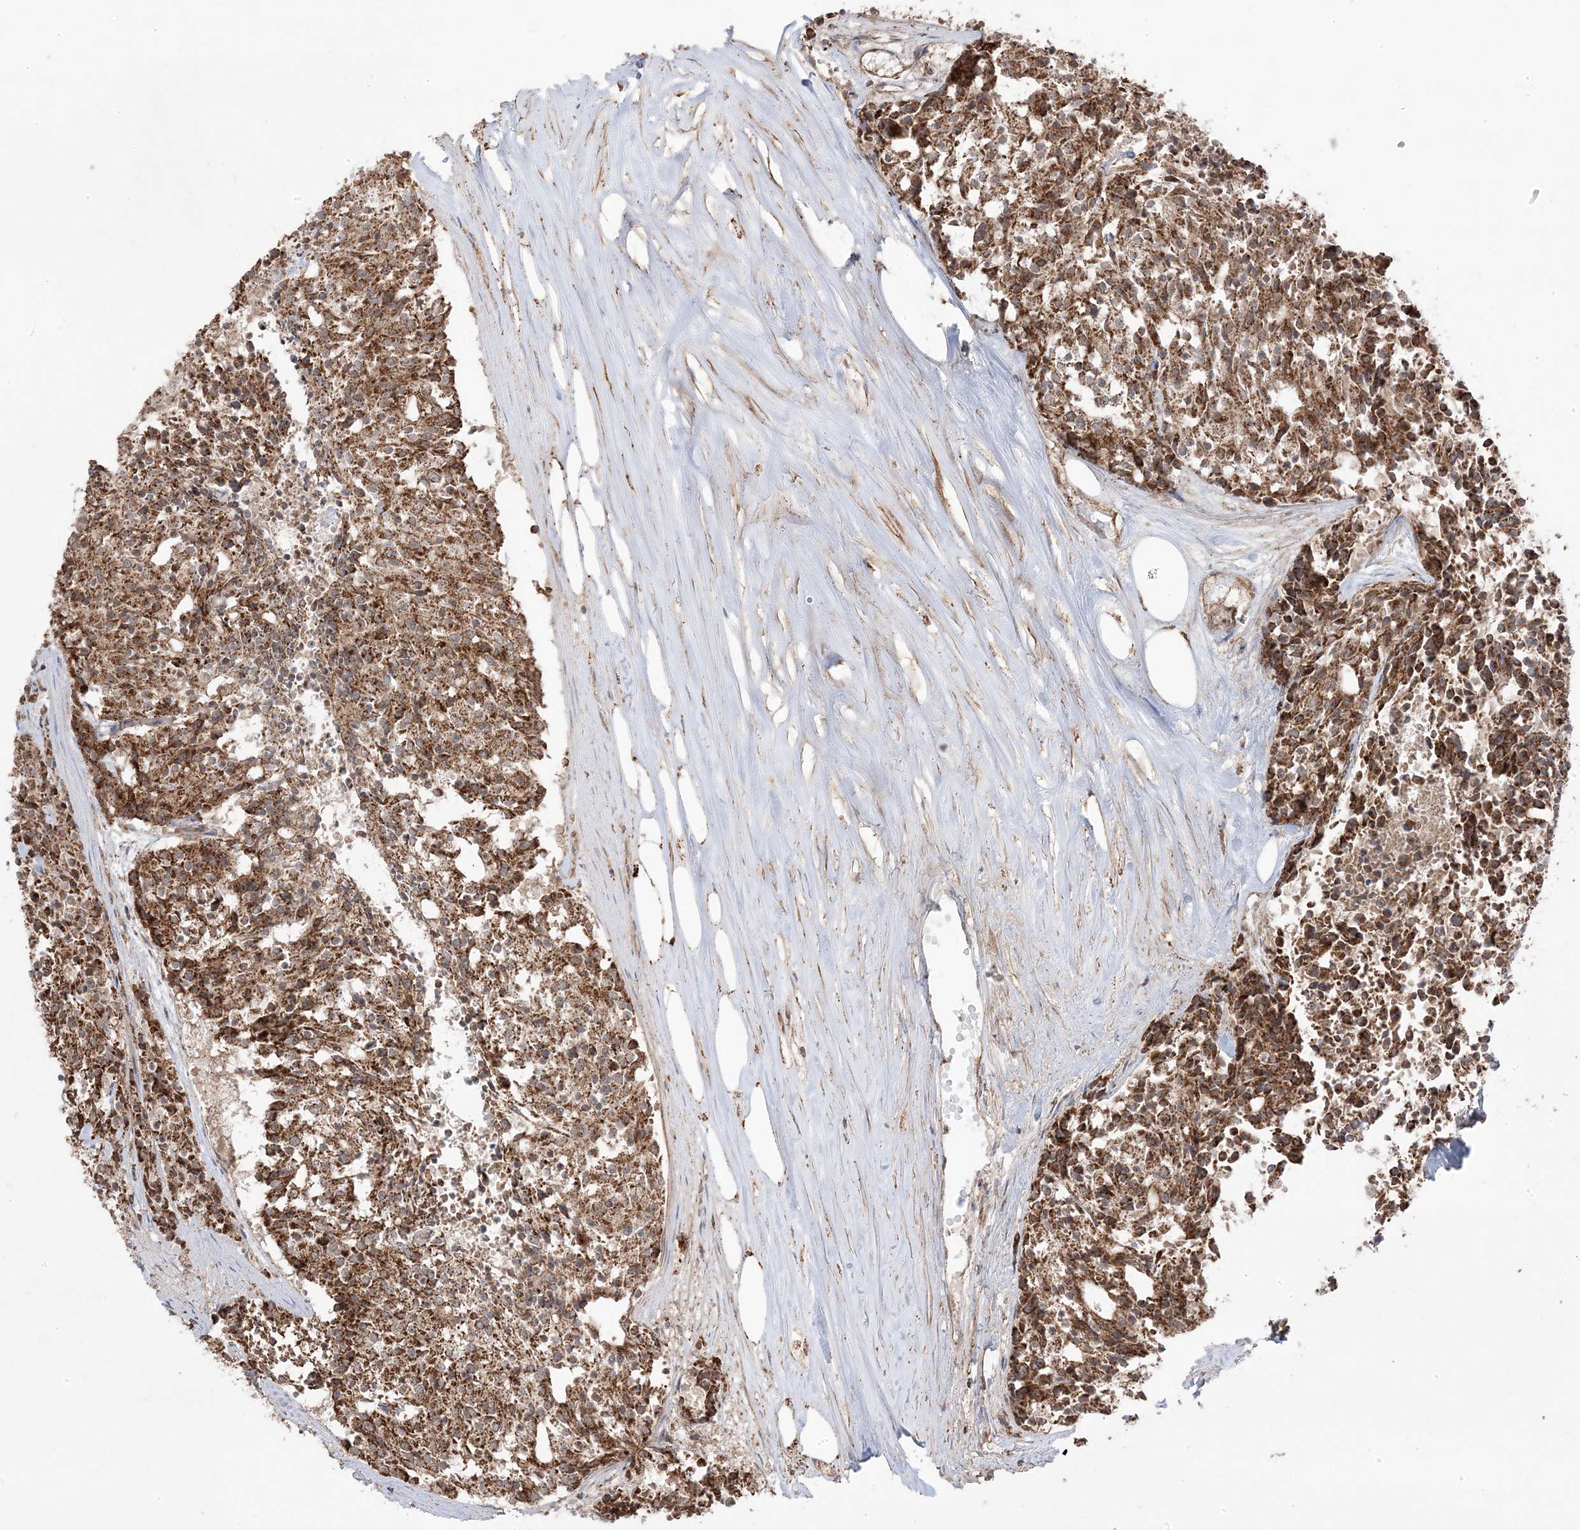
{"staining": {"intensity": "moderate", "quantity": ">75%", "location": "cytoplasmic/membranous"}, "tissue": "carcinoid", "cell_type": "Tumor cells", "image_type": "cancer", "snomed": [{"axis": "morphology", "description": "Carcinoid, malignant, NOS"}, {"axis": "topography", "description": "Pancreas"}], "caption": "High-magnification brightfield microscopy of malignant carcinoid stained with DAB (3,3'-diaminobenzidine) (brown) and counterstained with hematoxylin (blue). tumor cells exhibit moderate cytoplasmic/membranous staining is present in about>75% of cells.", "gene": "CLUAP1", "patient": {"sex": "female", "age": 54}}